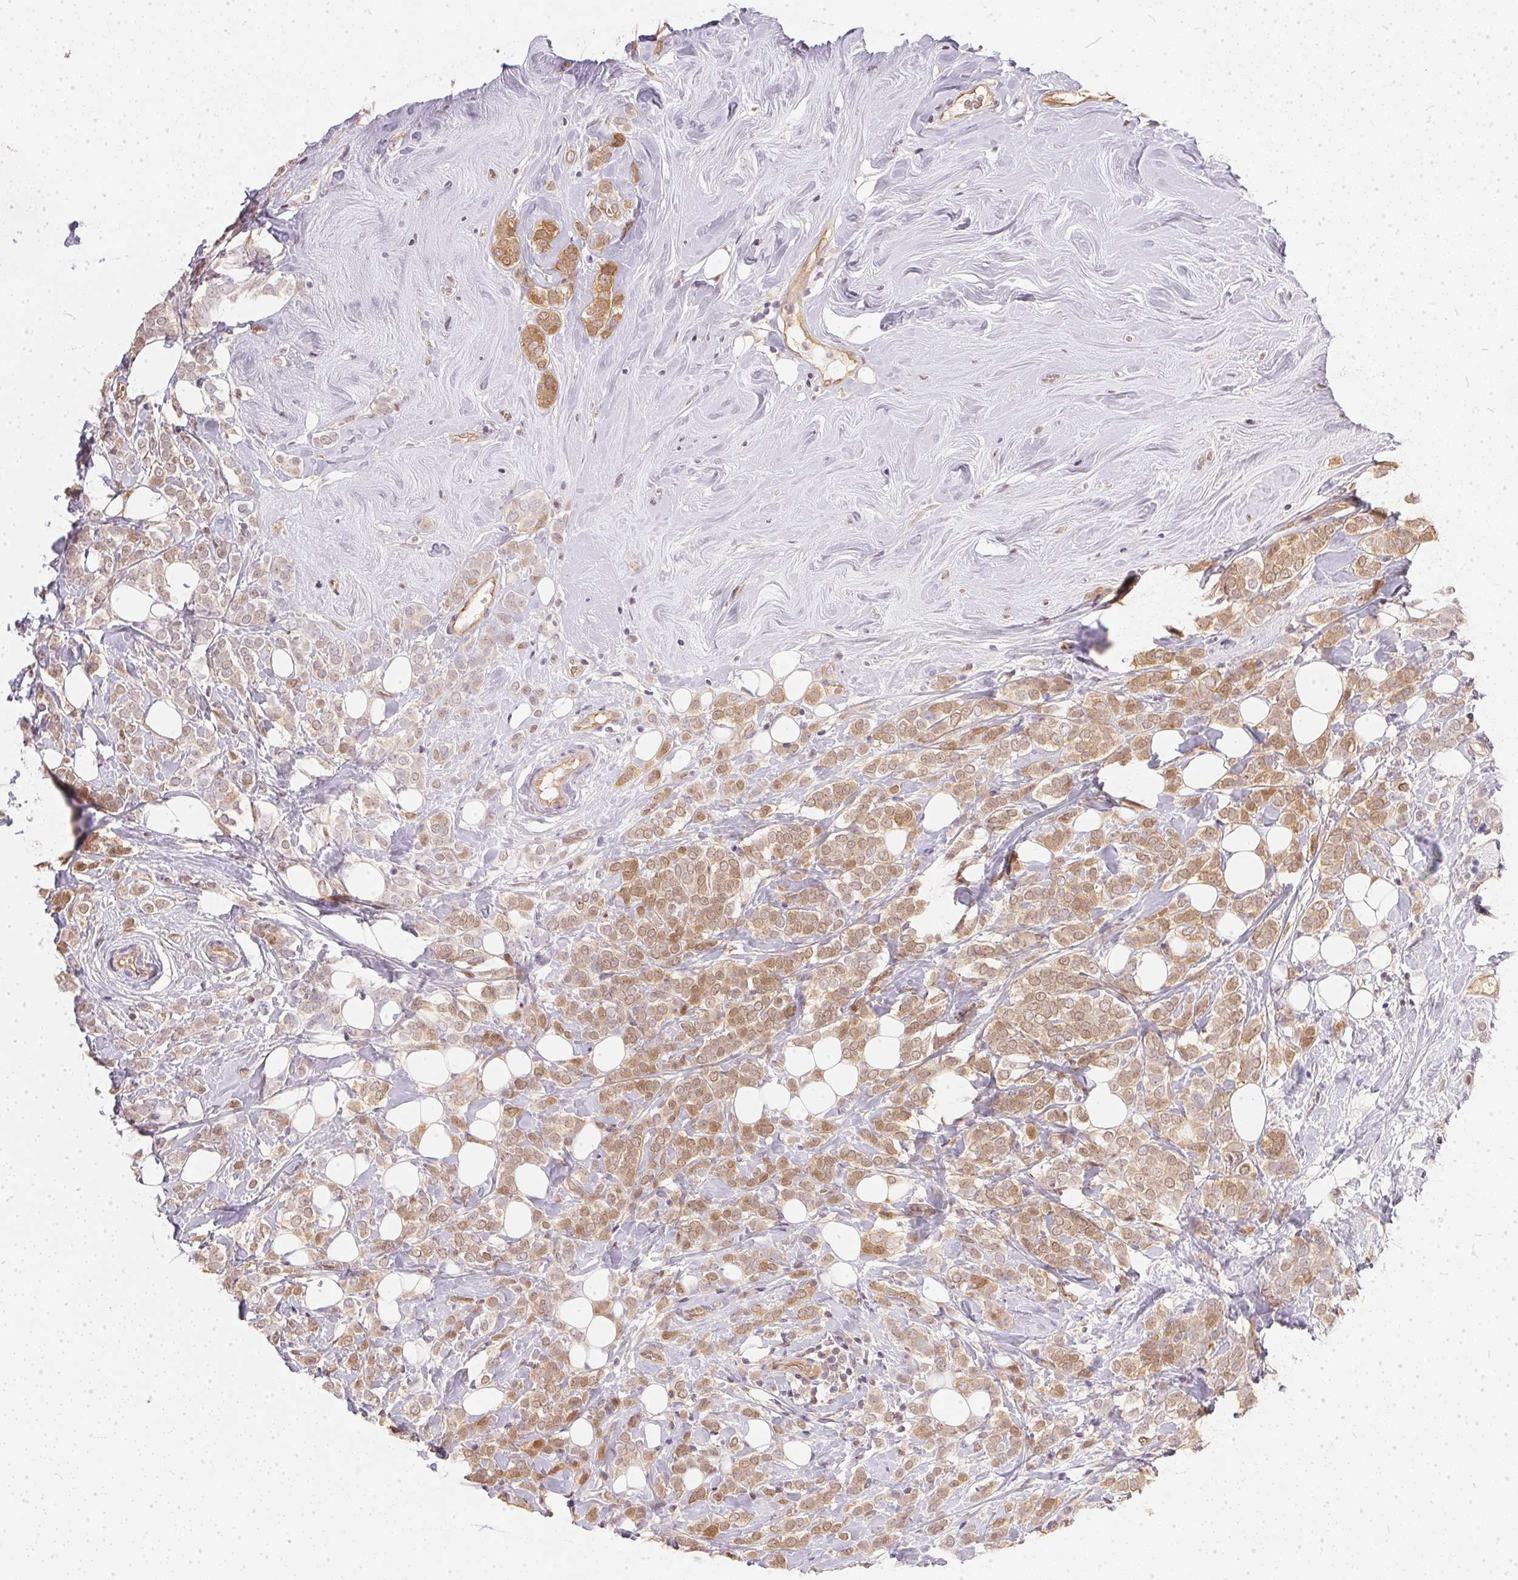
{"staining": {"intensity": "moderate", "quantity": ">75%", "location": "cytoplasmic/membranous"}, "tissue": "breast cancer", "cell_type": "Tumor cells", "image_type": "cancer", "snomed": [{"axis": "morphology", "description": "Lobular carcinoma"}, {"axis": "topography", "description": "Breast"}], "caption": "Breast cancer (lobular carcinoma) tissue reveals moderate cytoplasmic/membranous positivity in about >75% of tumor cells (brown staining indicates protein expression, while blue staining denotes nuclei).", "gene": "BLMH", "patient": {"sex": "female", "age": 49}}